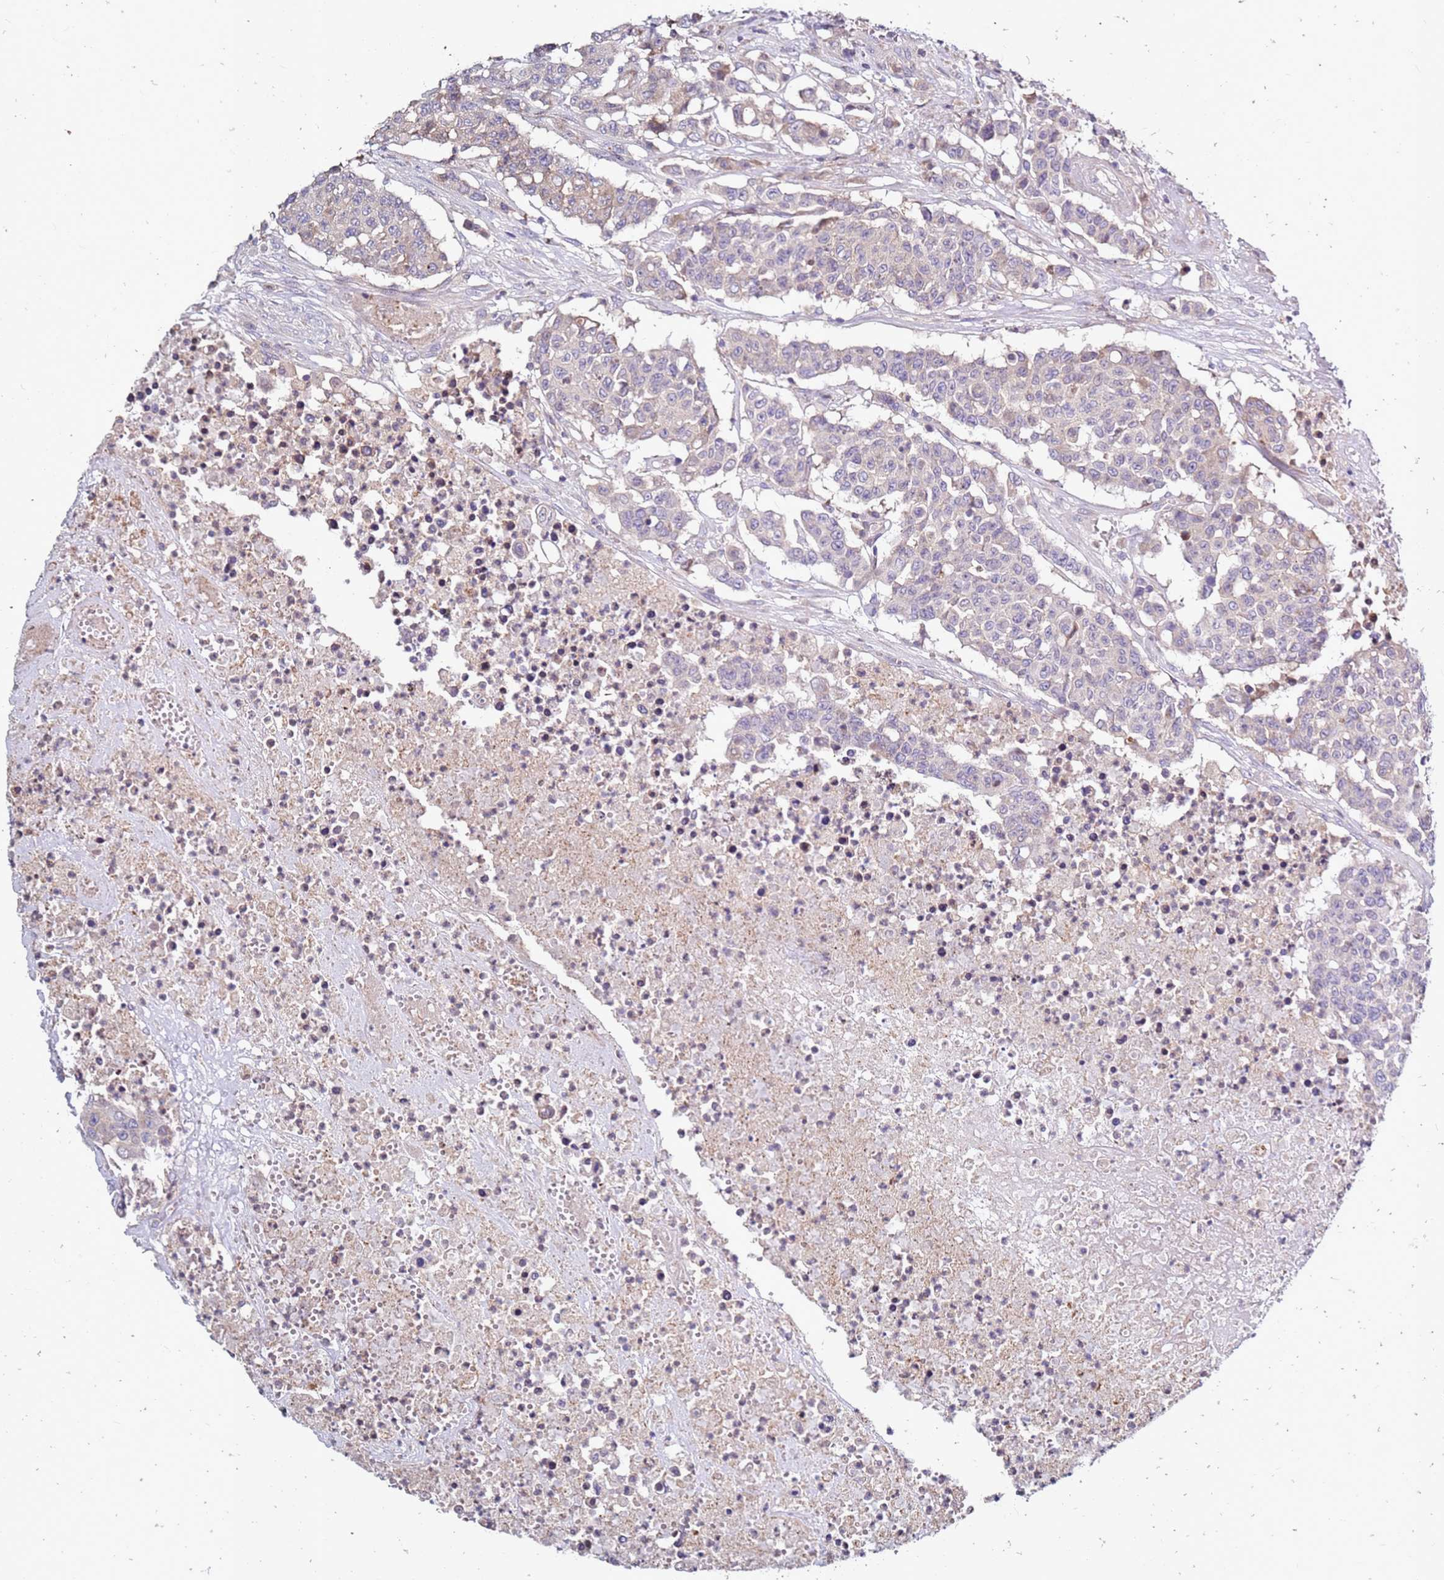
{"staining": {"intensity": "weak", "quantity": "<25%", "location": "cytoplasmic/membranous"}, "tissue": "colorectal cancer", "cell_type": "Tumor cells", "image_type": "cancer", "snomed": [{"axis": "morphology", "description": "Adenocarcinoma, NOS"}, {"axis": "topography", "description": "Colon"}], "caption": "Human colorectal cancer (adenocarcinoma) stained for a protein using IHC reveals no staining in tumor cells.", "gene": "CNOT9", "patient": {"sex": "male", "age": 51}}